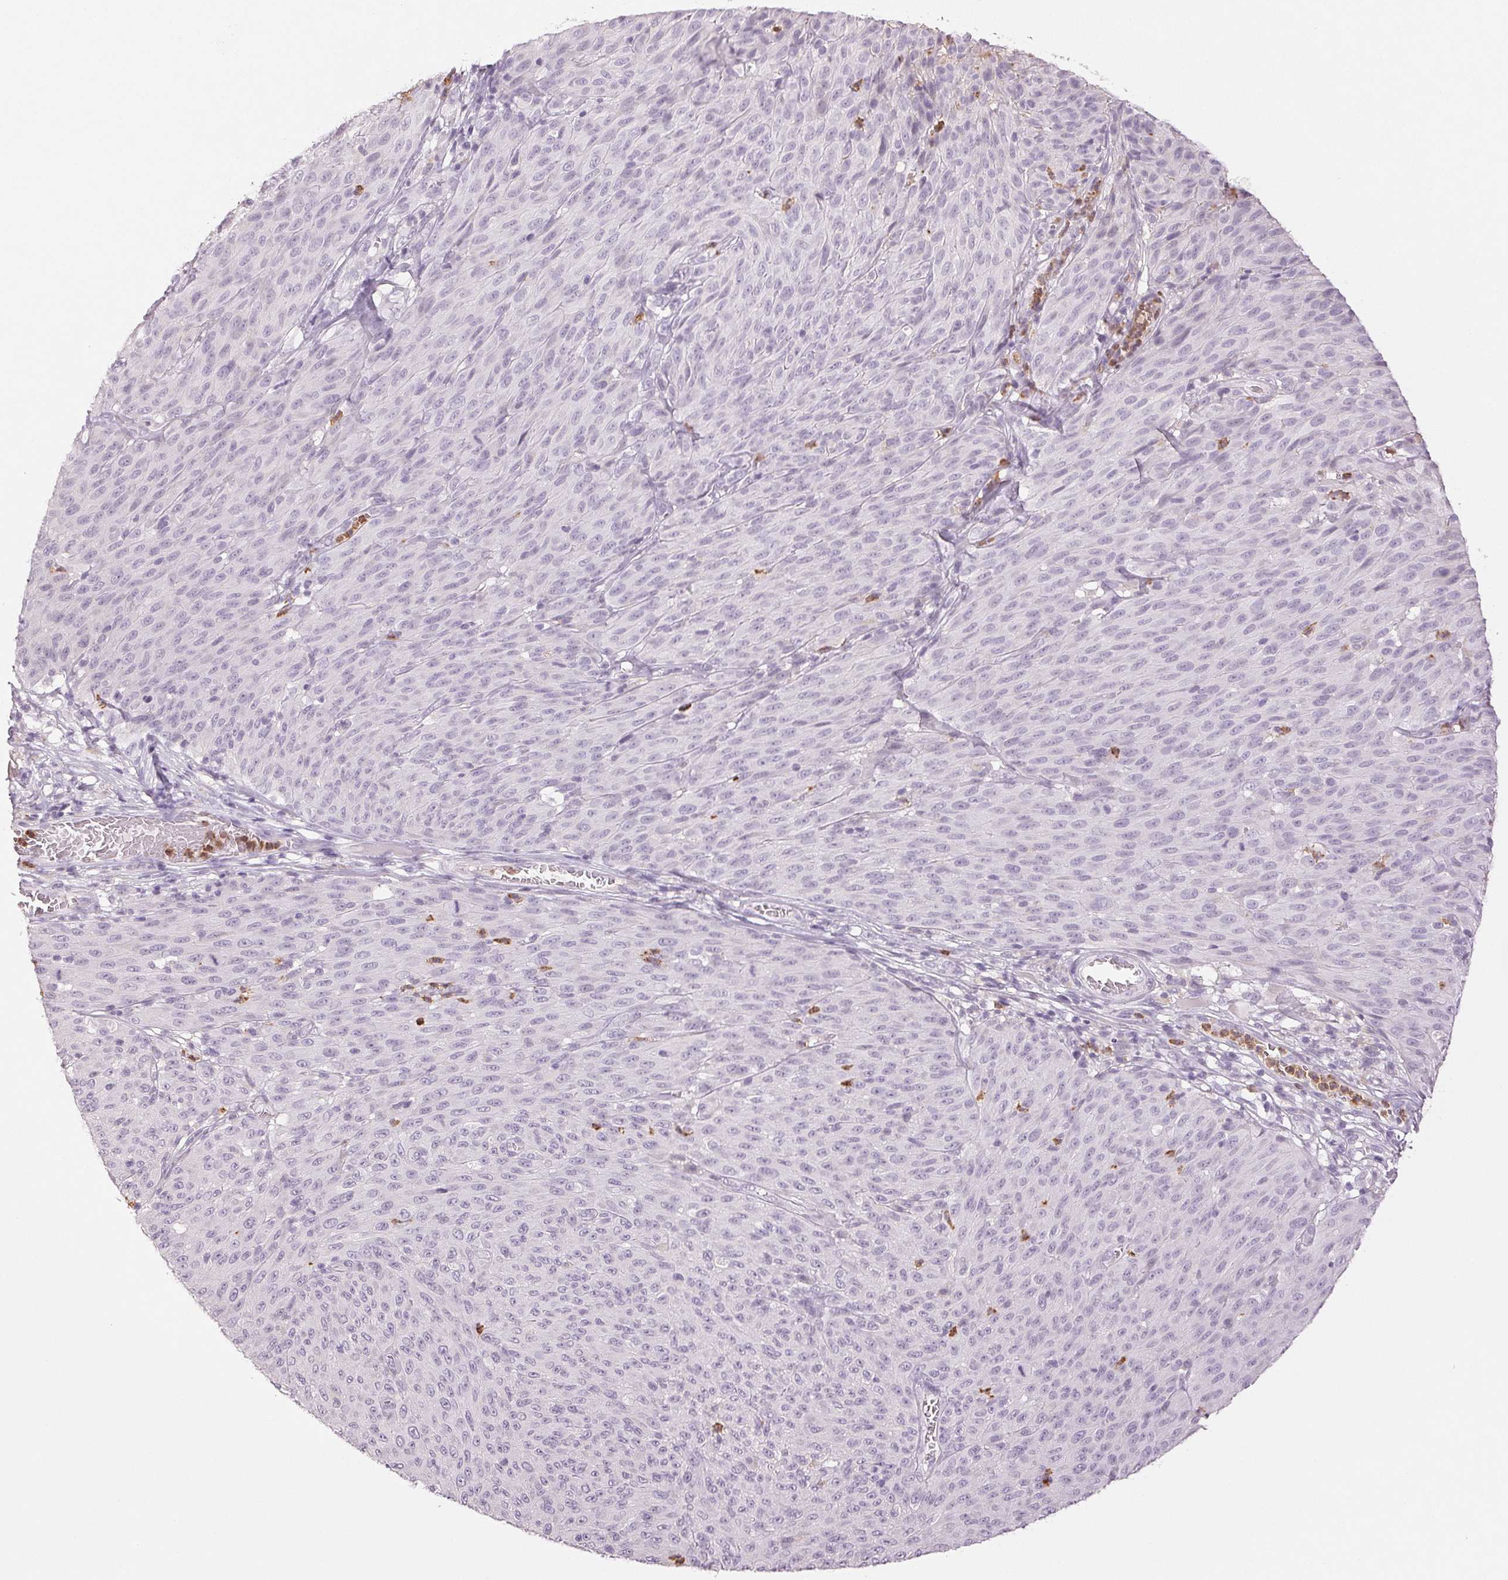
{"staining": {"intensity": "negative", "quantity": "none", "location": "none"}, "tissue": "melanoma", "cell_type": "Tumor cells", "image_type": "cancer", "snomed": [{"axis": "morphology", "description": "Malignant melanoma, NOS"}, {"axis": "topography", "description": "Skin"}], "caption": "IHC of melanoma reveals no staining in tumor cells. (Stains: DAB (3,3'-diaminobenzidine) immunohistochemistry with hematoxylin counter stain, Microscopy: brightfield microscopy at high magnification).", "gene": "LTF", "patient": {"sex": "male", "age": 85}}